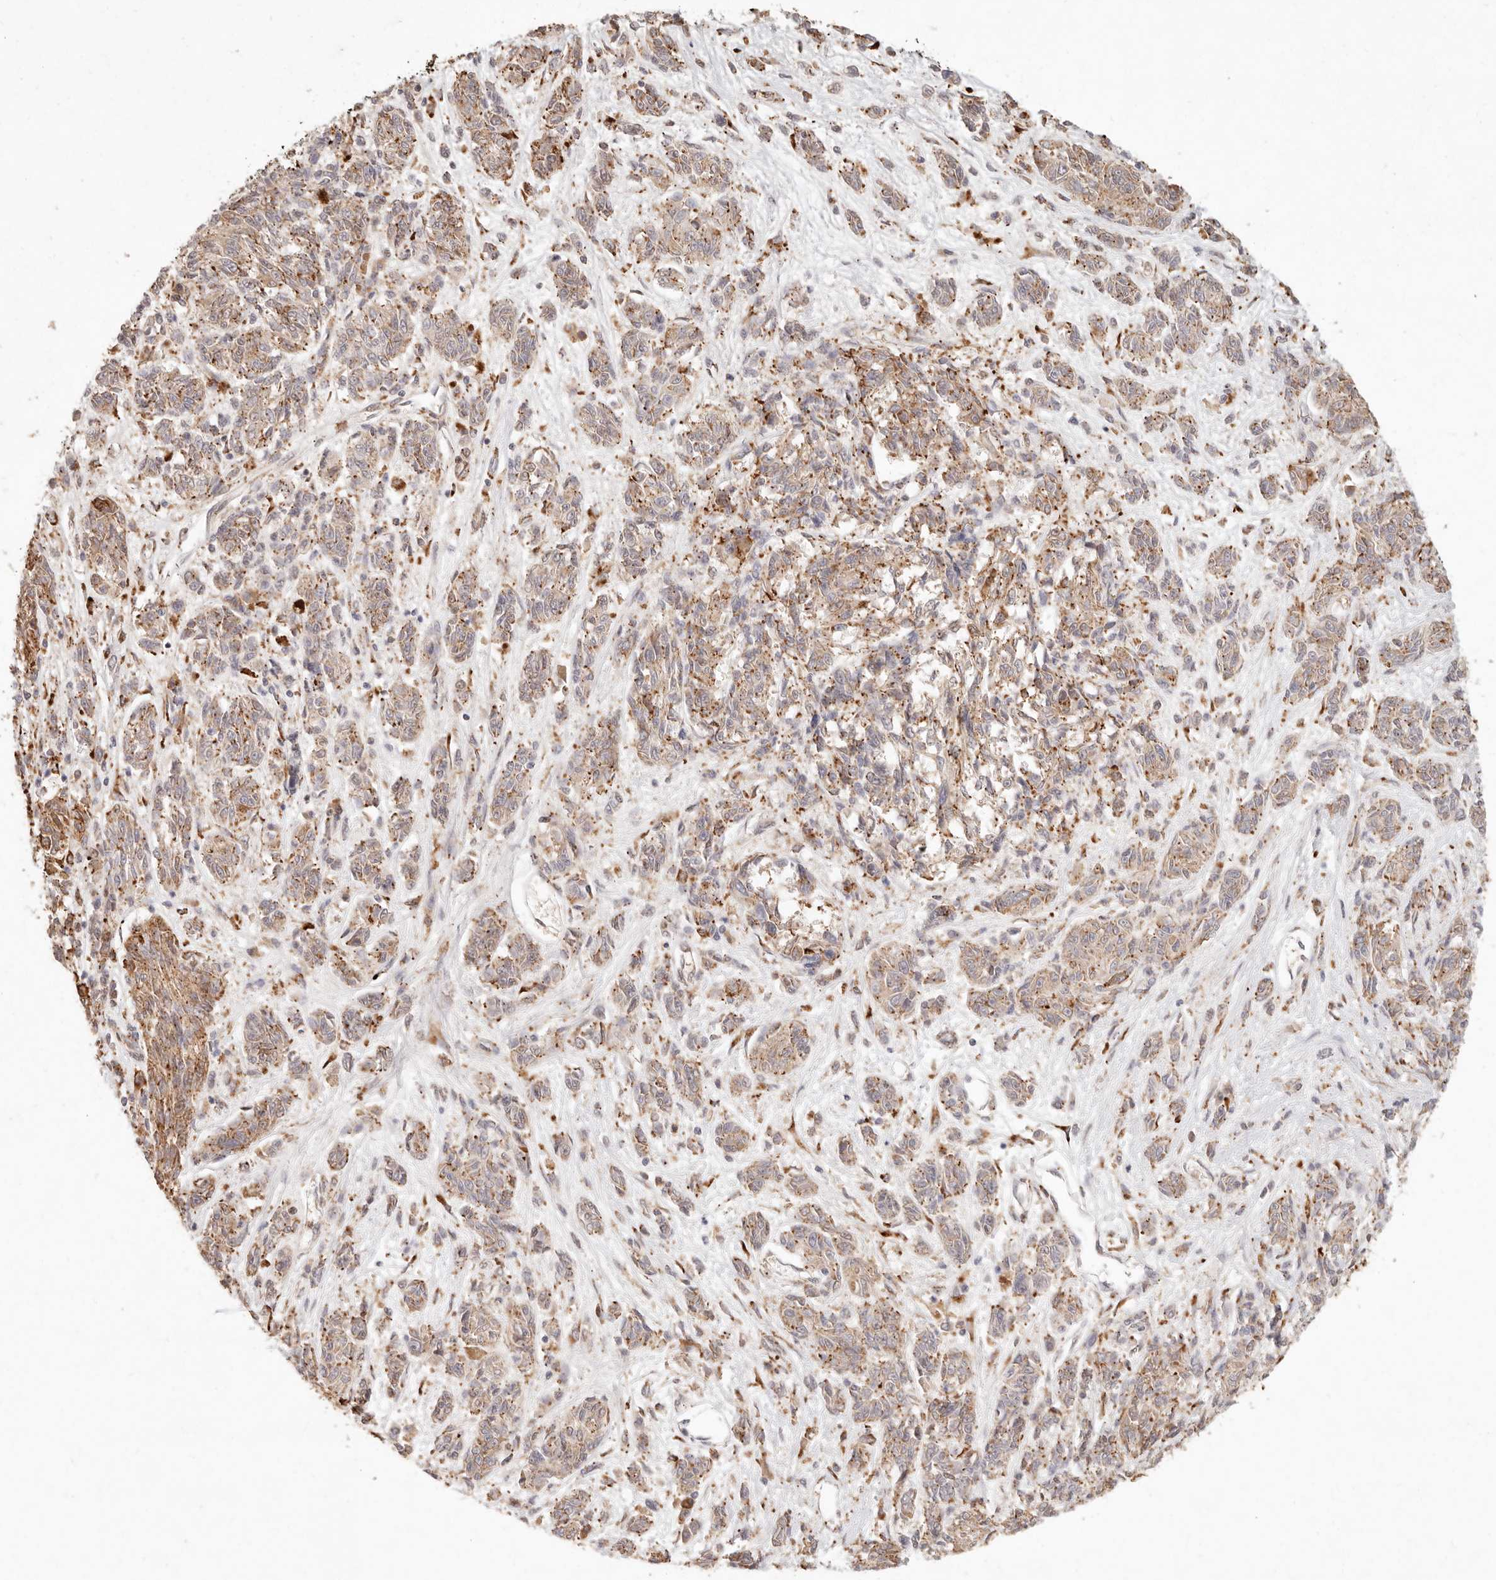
{"staining": {"intensity": "moderate", "quantity": ">75%", "location": "cytoplasmic/membranous"}, "tissue": "melanoma", "cell_type": "Tumor cells", "image_type": "cancer", "snomed": [{"axis": "morphology", "description": "Malignant melanoma, NOS"}, {"axis": "topography", "description": "Skin"}], "caption": "Moderate cytoplasmic/membranous protein staining is seen in approximately >75% of tumor cells in melanoma.", "gene": "C1orf127", "patient": {"sex": "male", "age": 53}}